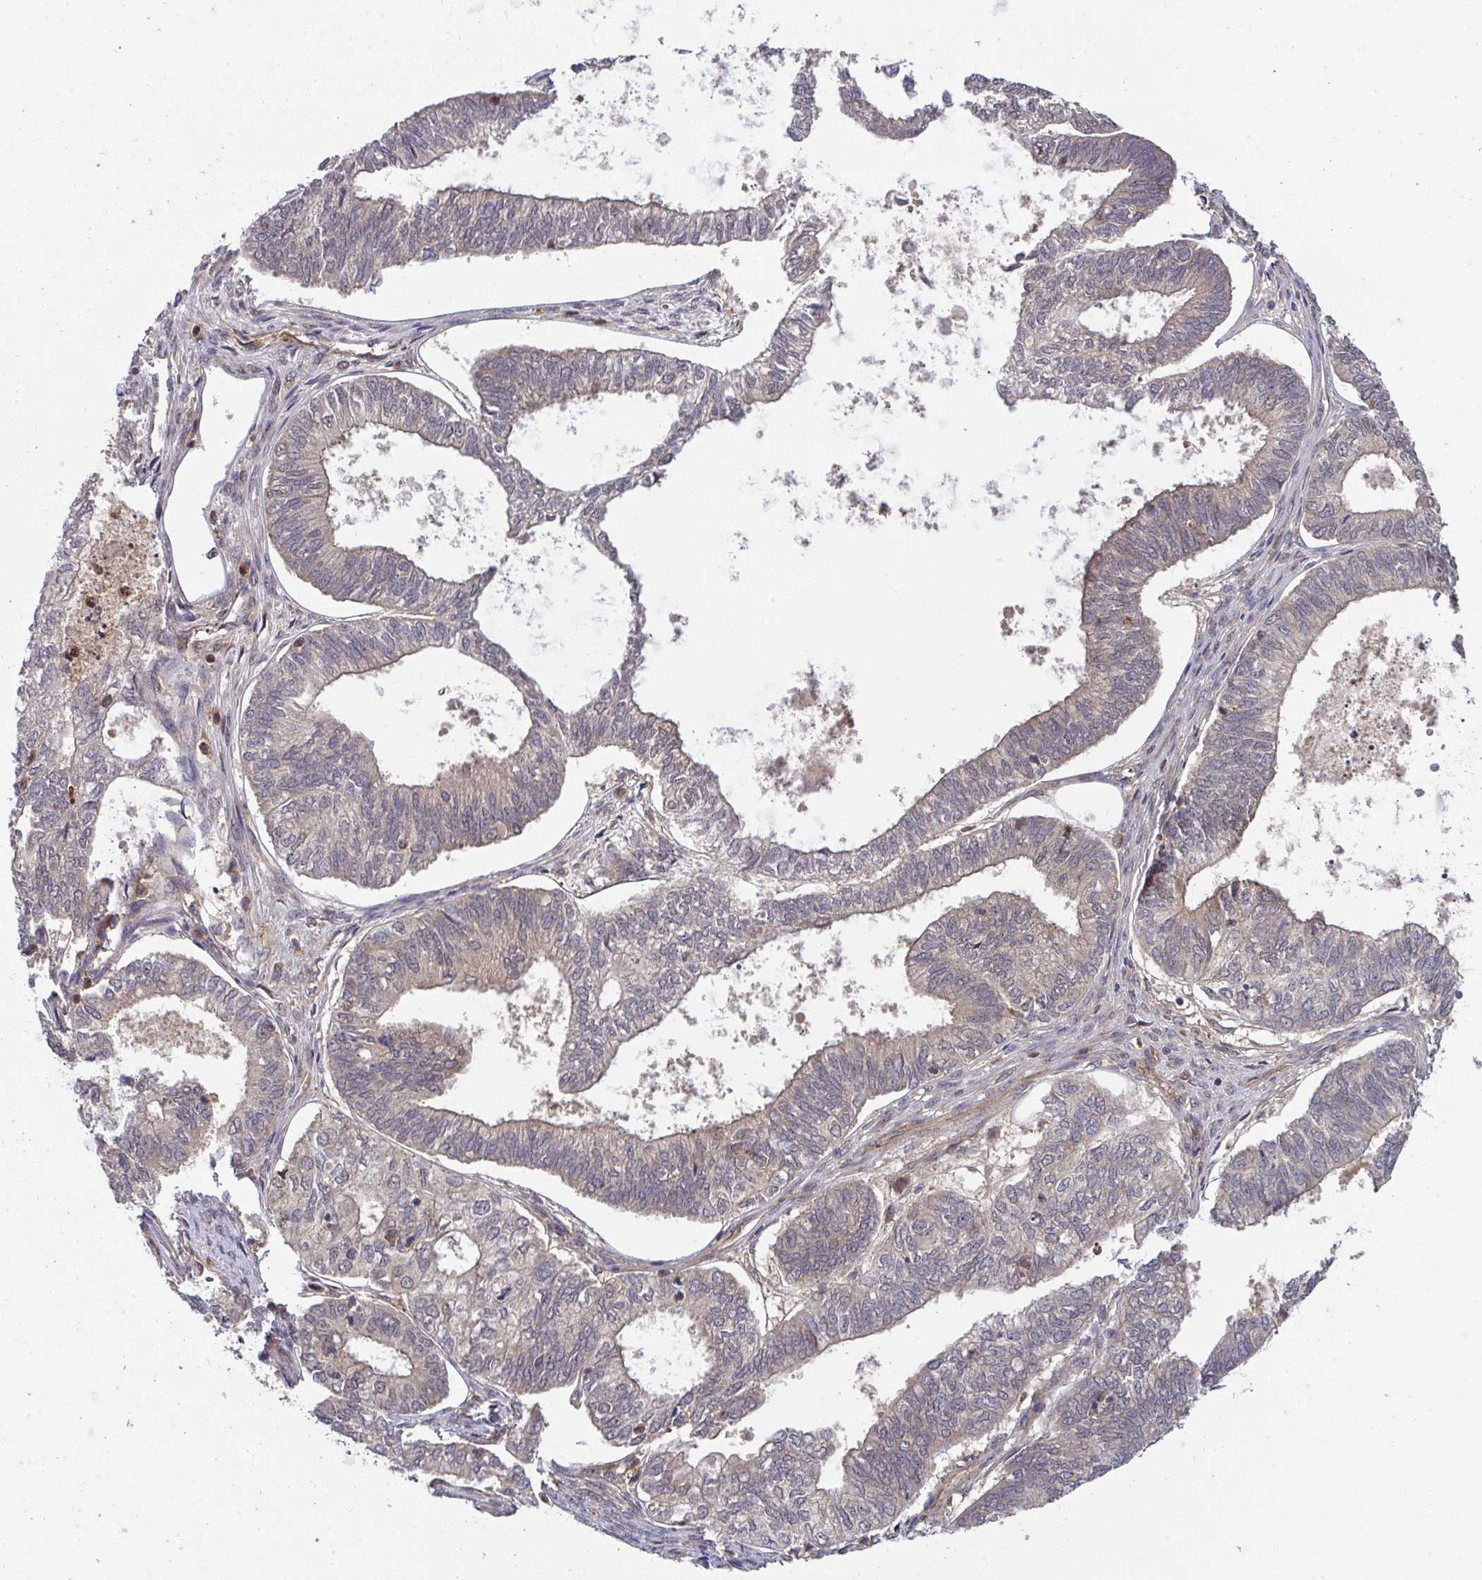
{"staining": {"intensity": "weak", "quantity": "25%-75%", "location": "cytoplasmic/membranous,nuclear"}, "tissue": "ovarian cancer", "cell_type": "Tumor cells", "image_type": "cancer", "snomed": [{"axis": "morphology", "description": "Carcinoma, endometroid"}, {"axis": "topography", "description": "Ovary"}], "caption": "A photomicrograph showing weak cytoplasmic/membranous and nuclear staining in about 25%-75% of tumor cells in ovarian cancer, as visualized by brown immunohistochemical staining.", "gene": "TIGAR", "patient": {"sex": "female", "age": 64}}